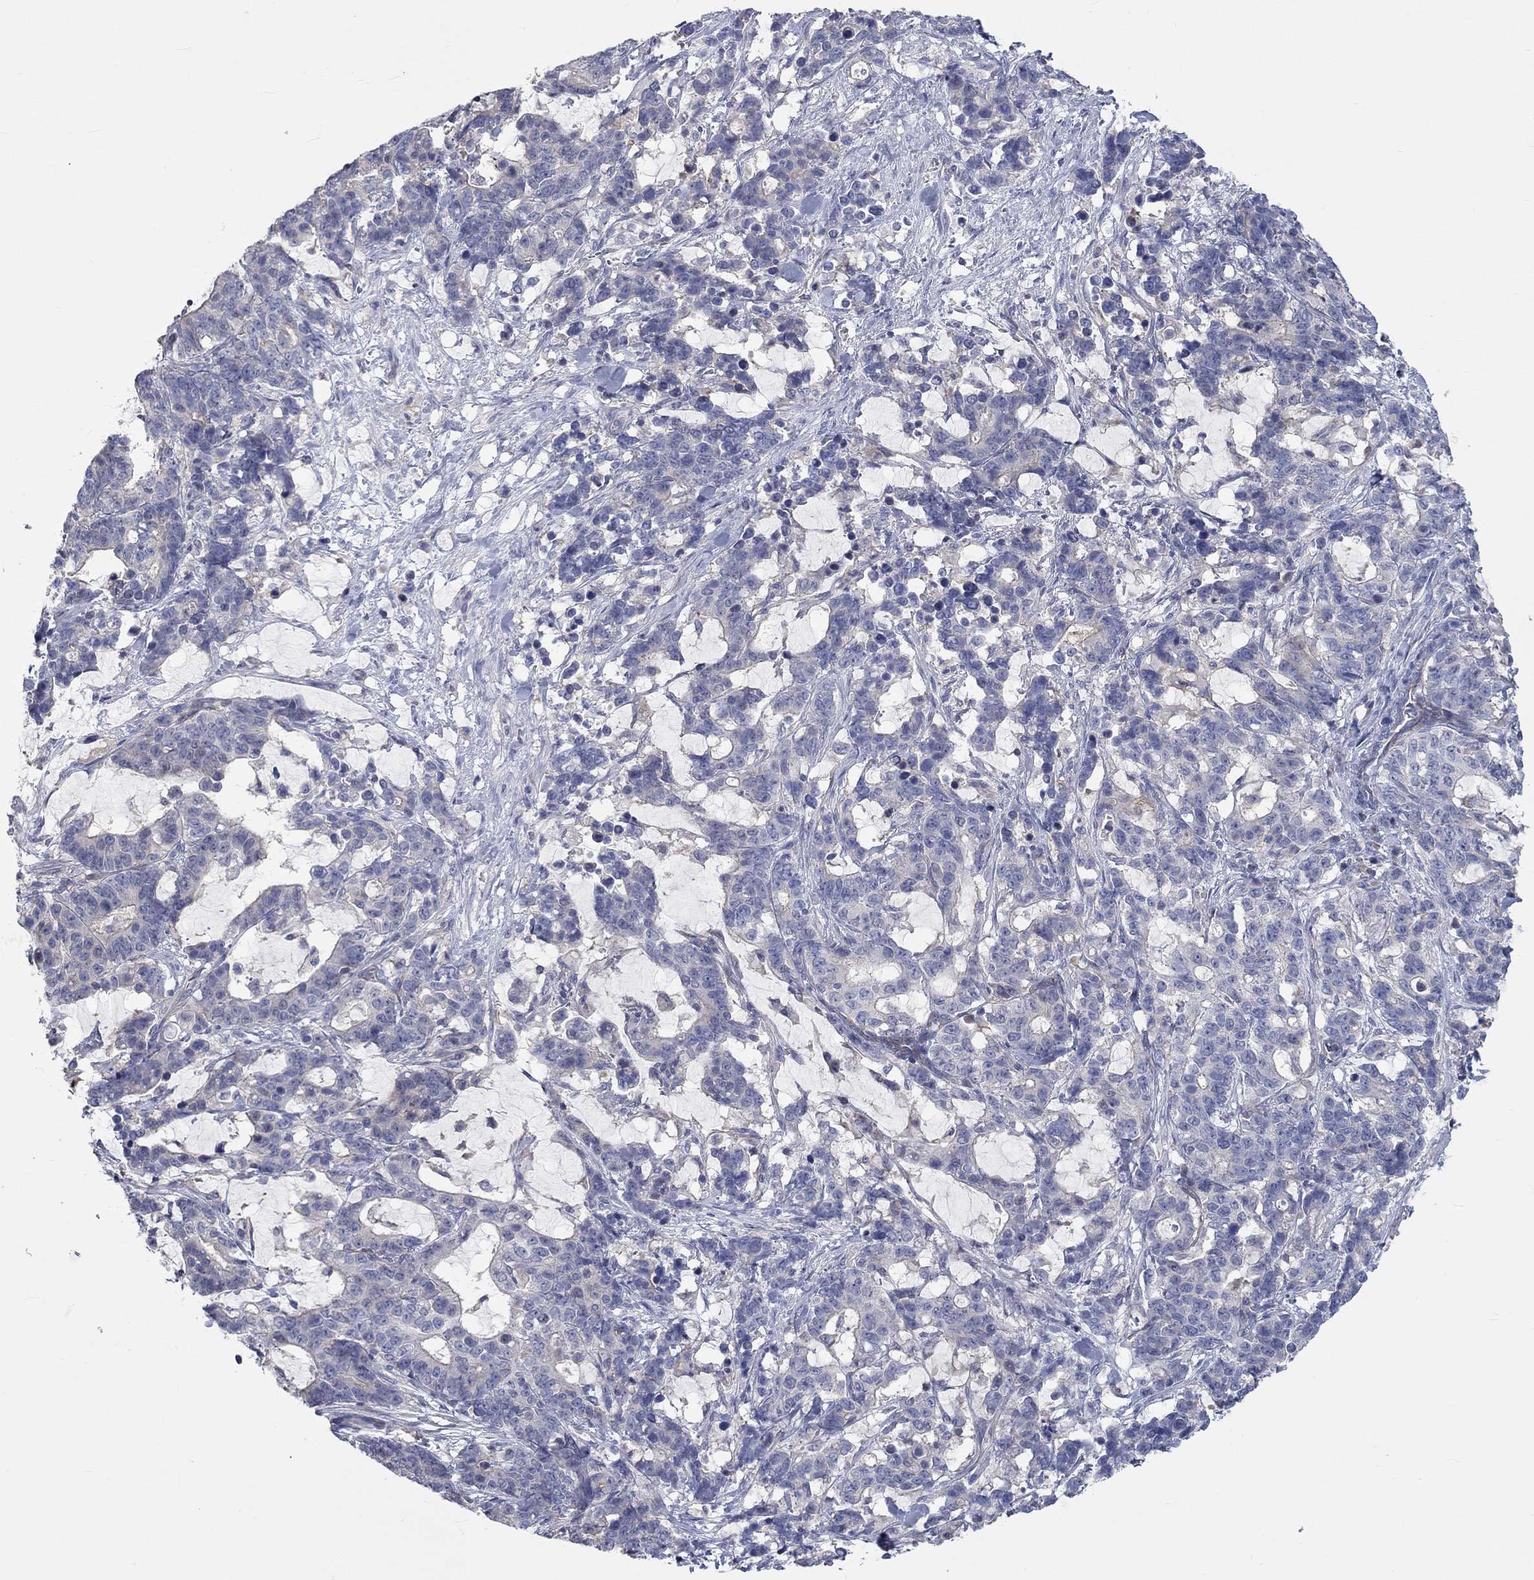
{"staining": {"intensity": "weak", "quantity": "<25%", "location": "cytoplasmic/membranous"}, "tissue": "stomach cancer", "cell_type": "Tumor cells", "image_type": "cancer", "snomed": [{"axis": "morphology", "description": "Normal tissue, NOS"}, {"axis": "morphology", "description": "Adenocarcinoma, NOS"}, {"axis": "topography", "description": "Stomach"}], "caption": "Photomicrograph shows no protein positivity in tumor cells of adenocarcinoma (stomach) tissue.", "gene": "PCDHGA10", "patient": {"sex": "female", "age": 64}}